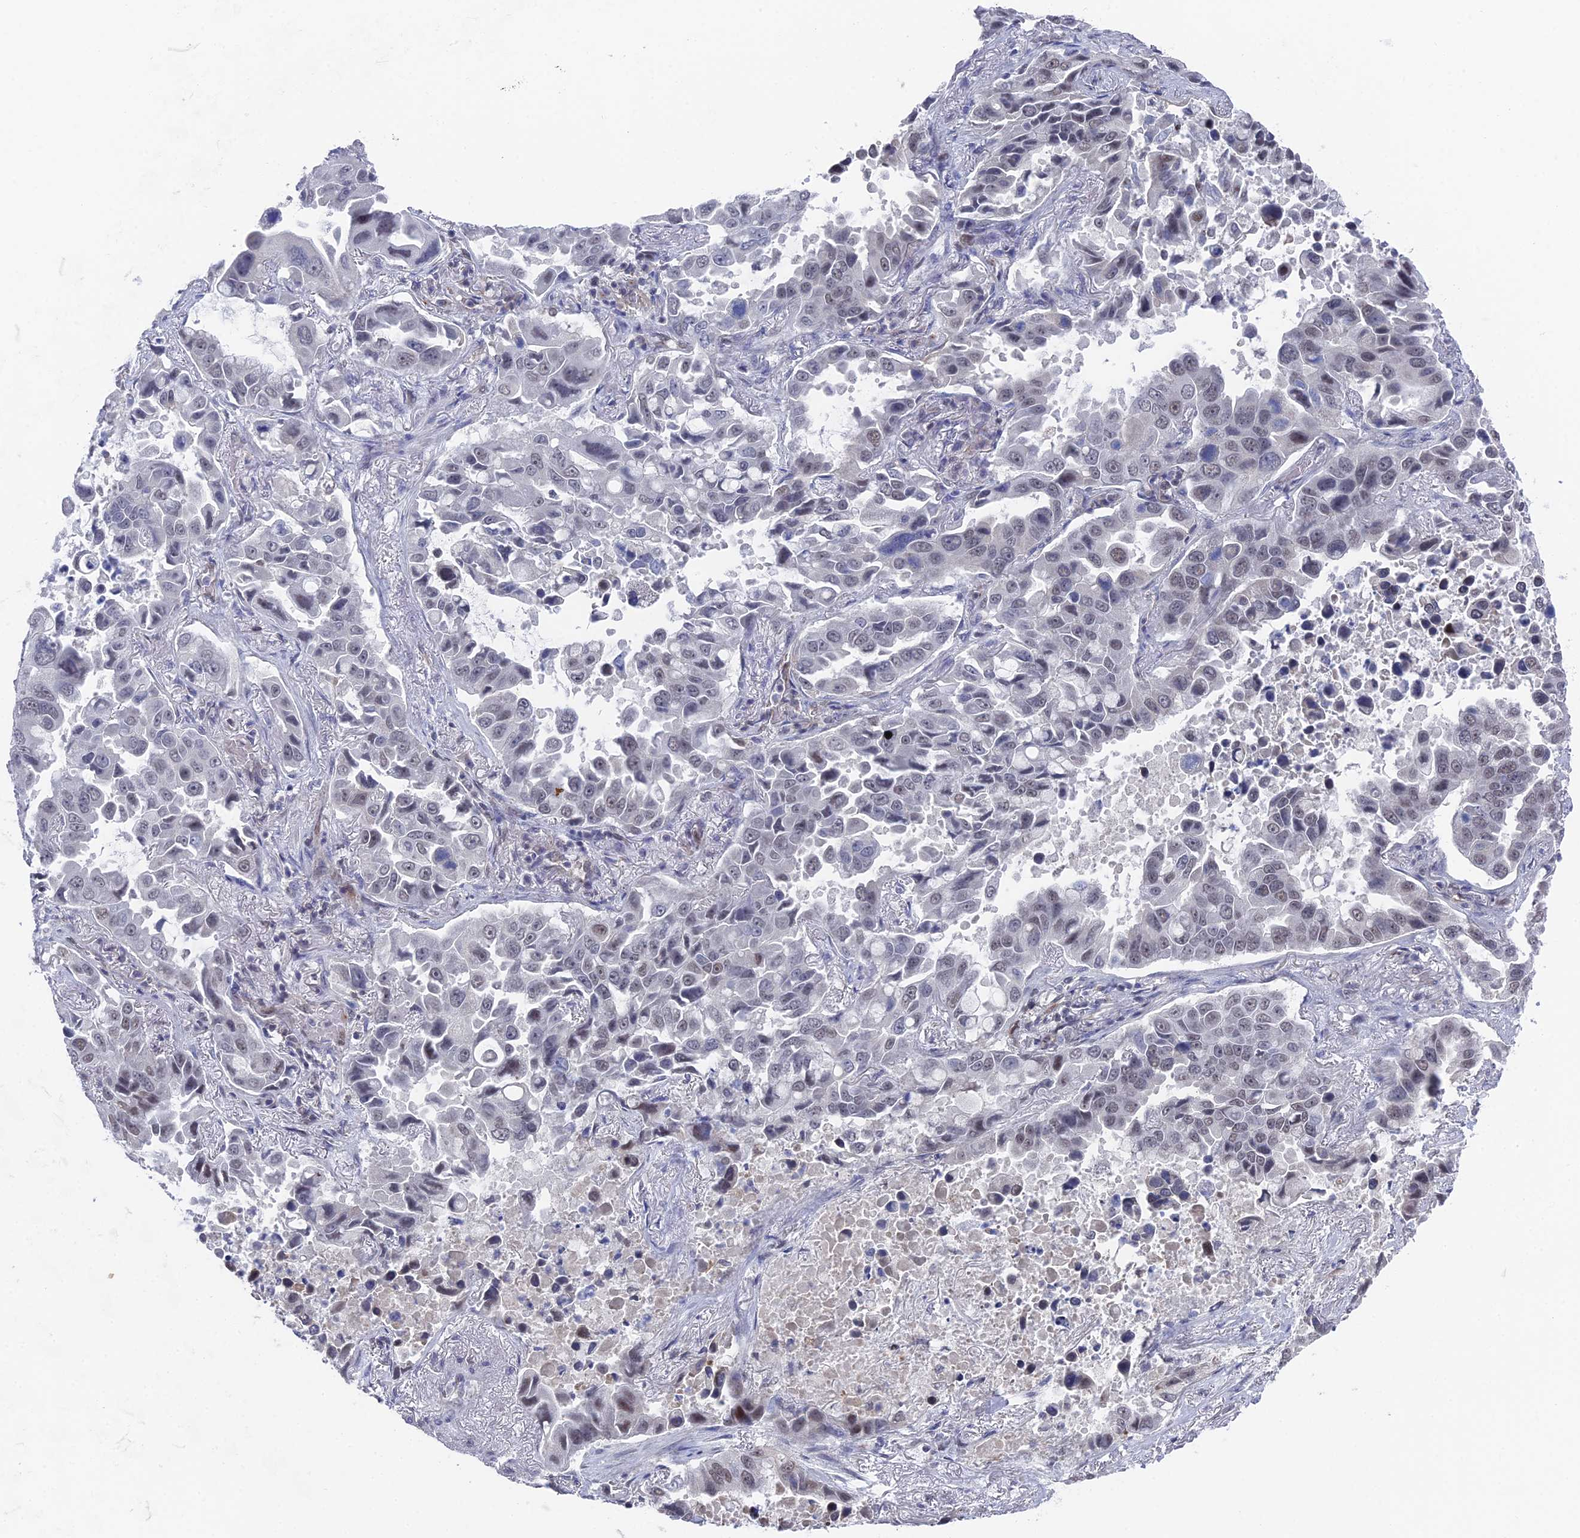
{"staining": {"intensity": "weak", "quantity": "25%-75%", "location": "nuclear"}, "tissue": "lung cancer", "cell_type": "Tumor cells", "image_type": "cancer", "snomed": [{"axis": "morphology", "description": "Adenocarcinoma, NOS"}, {"axis": "topography", "description": "Lung"}], "caption": "The micrograph reveals a brown stain indicating the presence of a protein in the nuclear of tumor cells in lung cancer (adenocarcinoma).", "gene": "FHIP2A", "patient": {"sex": "male", "age": 64}}